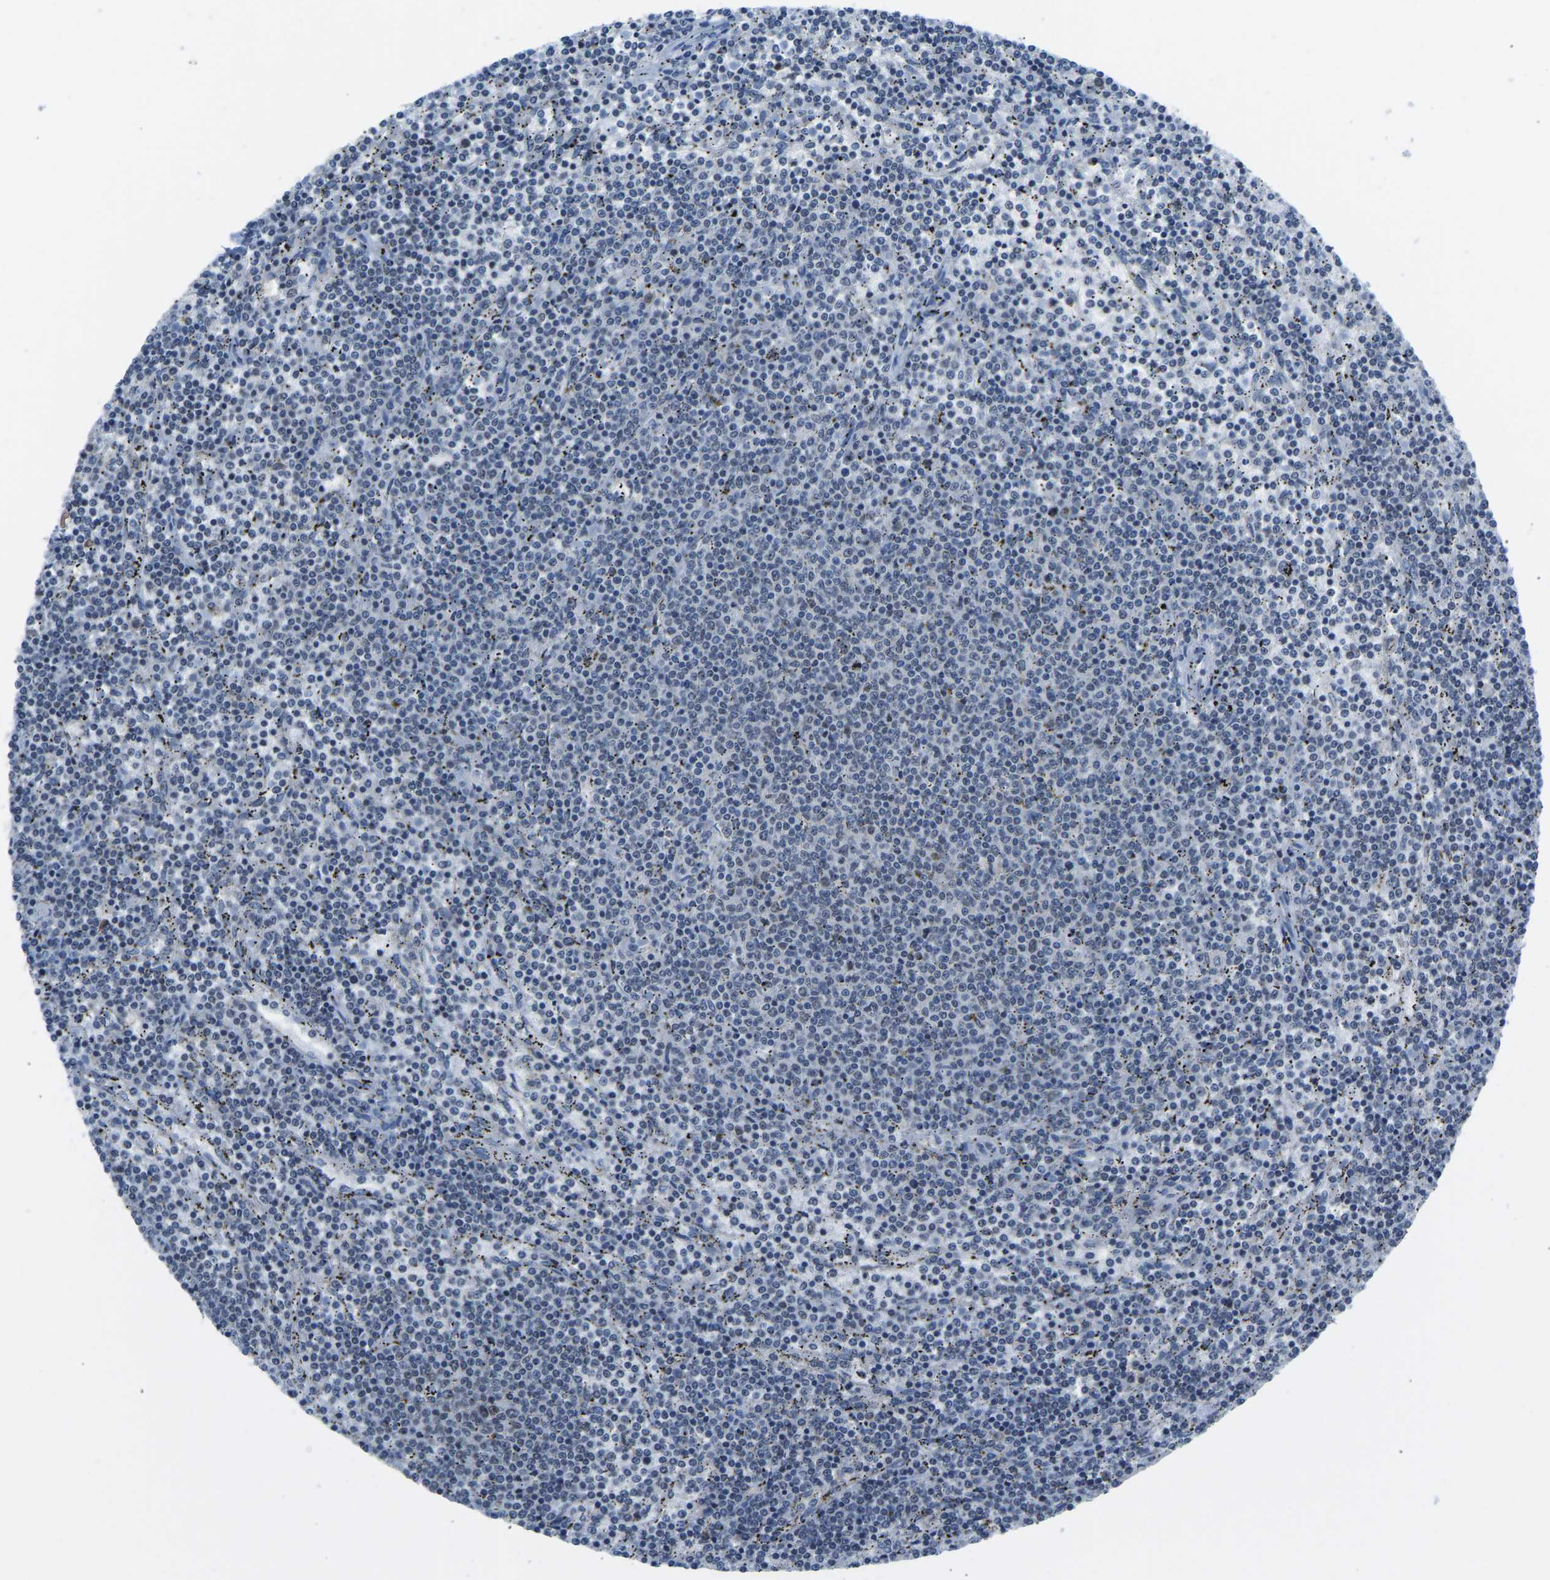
{"staining": {"intensity": "negative", "quantity": "none", "location": "none"}, "tissue": "lymphoma", "cell_type": "Tumor cells", "image_type": "cancer", "snomed": [{"axis": "morphology", "description": "Malignant lymphoma, non-Hodgkin's type, Low grade"}, {"axis": "topography", "description": "Spleen"}], "caption": "IHC of human low-grade malignant lymphoma, non-Hodgkin's type reveals no positivity in tumor cells.", "gene": "VRK1", "patient": {"sex": "female", "age": 50}}